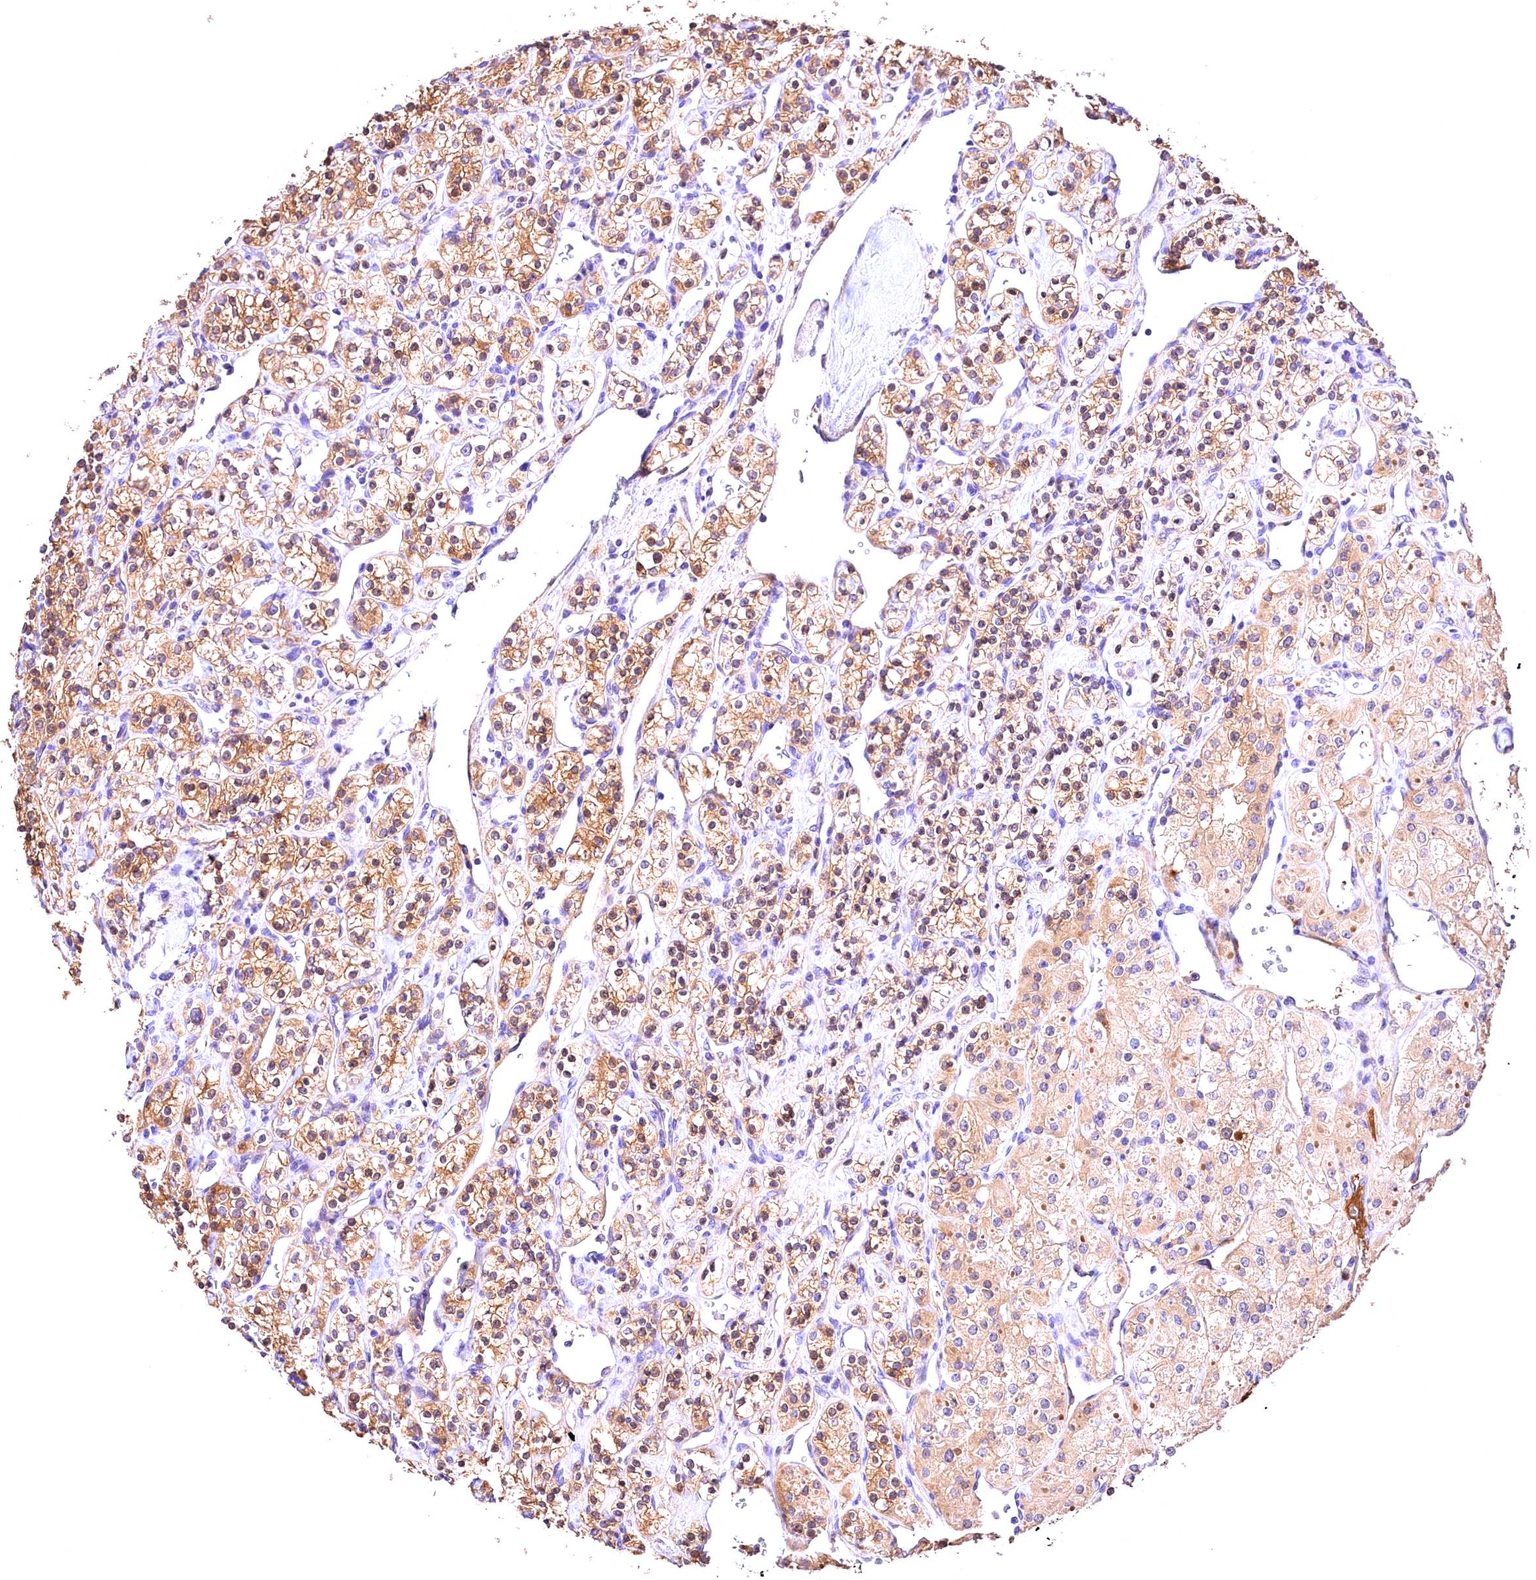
{"staining": {"intensity": "moderate", "quantity": "25%-75%", "location": "cytoplasmic/membranous"}, "tissue": "renal cancer", "cell_type": "Tumor cells", "image_type": "cancer", "snomed": [{"axis": "morphology", "description": "Adenocarcinoma, NOS"}, {"axis": "topography", "description": "Kidney"}], "caption": "The photomicrograph exhibits a brown stain indicating the presence of a protein in the cytoplasmic/membranous of tumor cells in adenocarcinoma (renal). Nuclei are stained in blue.", "gene": "ARMC6", "patient": {"sex": "male", "age": 77}}